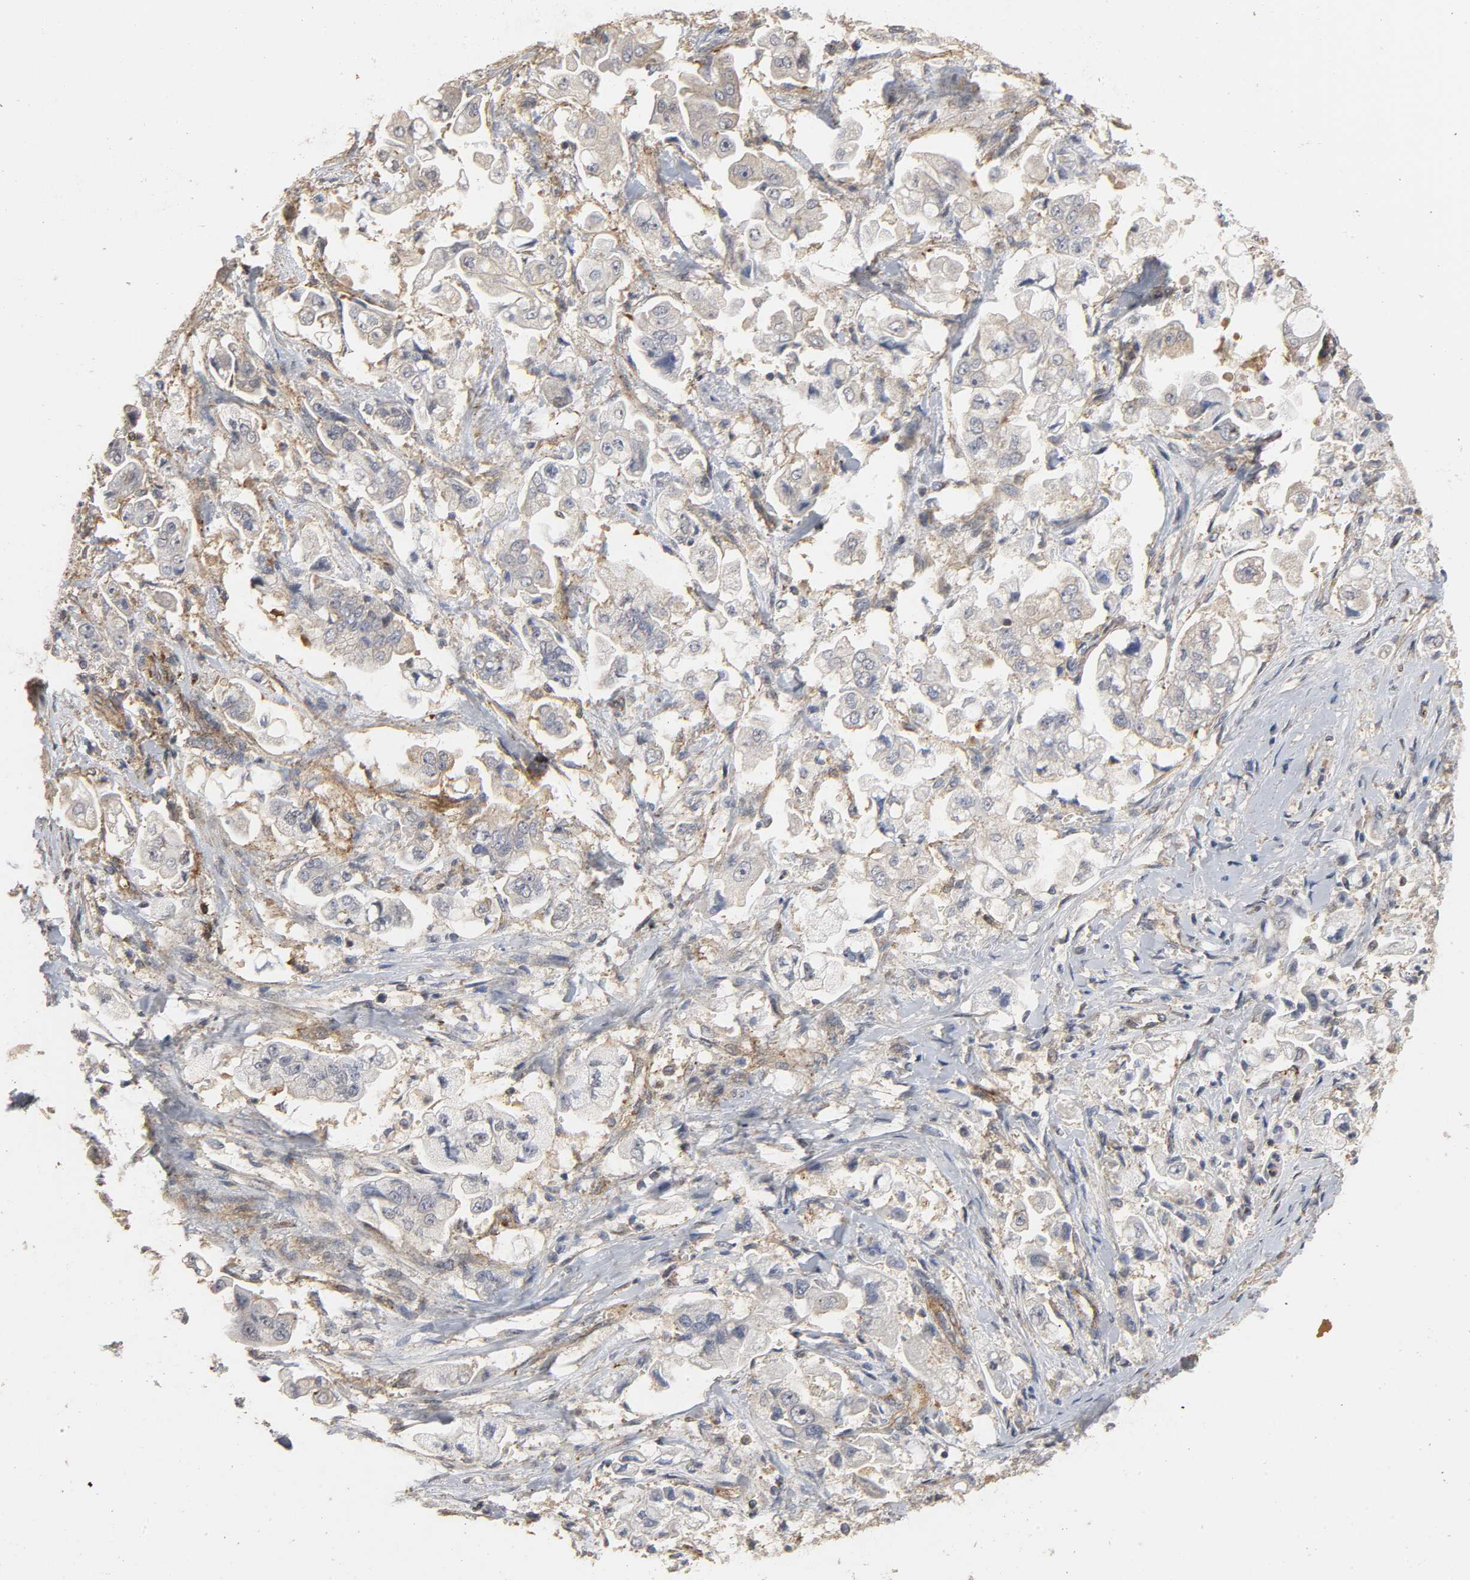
{"staining": {"intensity": "moderate", "quantity": "<25%", "location": "cytoplasmic/membranous"}, "tissue": "stomach cancer", "cell_type": "Tumor cells", "image_type": "cancer", "snomed": [{"axis": "morphology", "description": "Adenocarcinoma, NOS"}, {"axis": "topography", "description": "Stomach"}], "caption": "High-magnification brightfield microscopy of adenocarcinoma (stomach) stained with DAB (brown) and counterstained with hematoxylin (blue). tumor cells exhibit moderate cytoplasmic/membranous staining is appreciated in about<25% of cells. (IHC, brightfield microscopy, high magnification).", "gene": "SH3GLB1", "patient": {"sex": "male", "age": 62}}